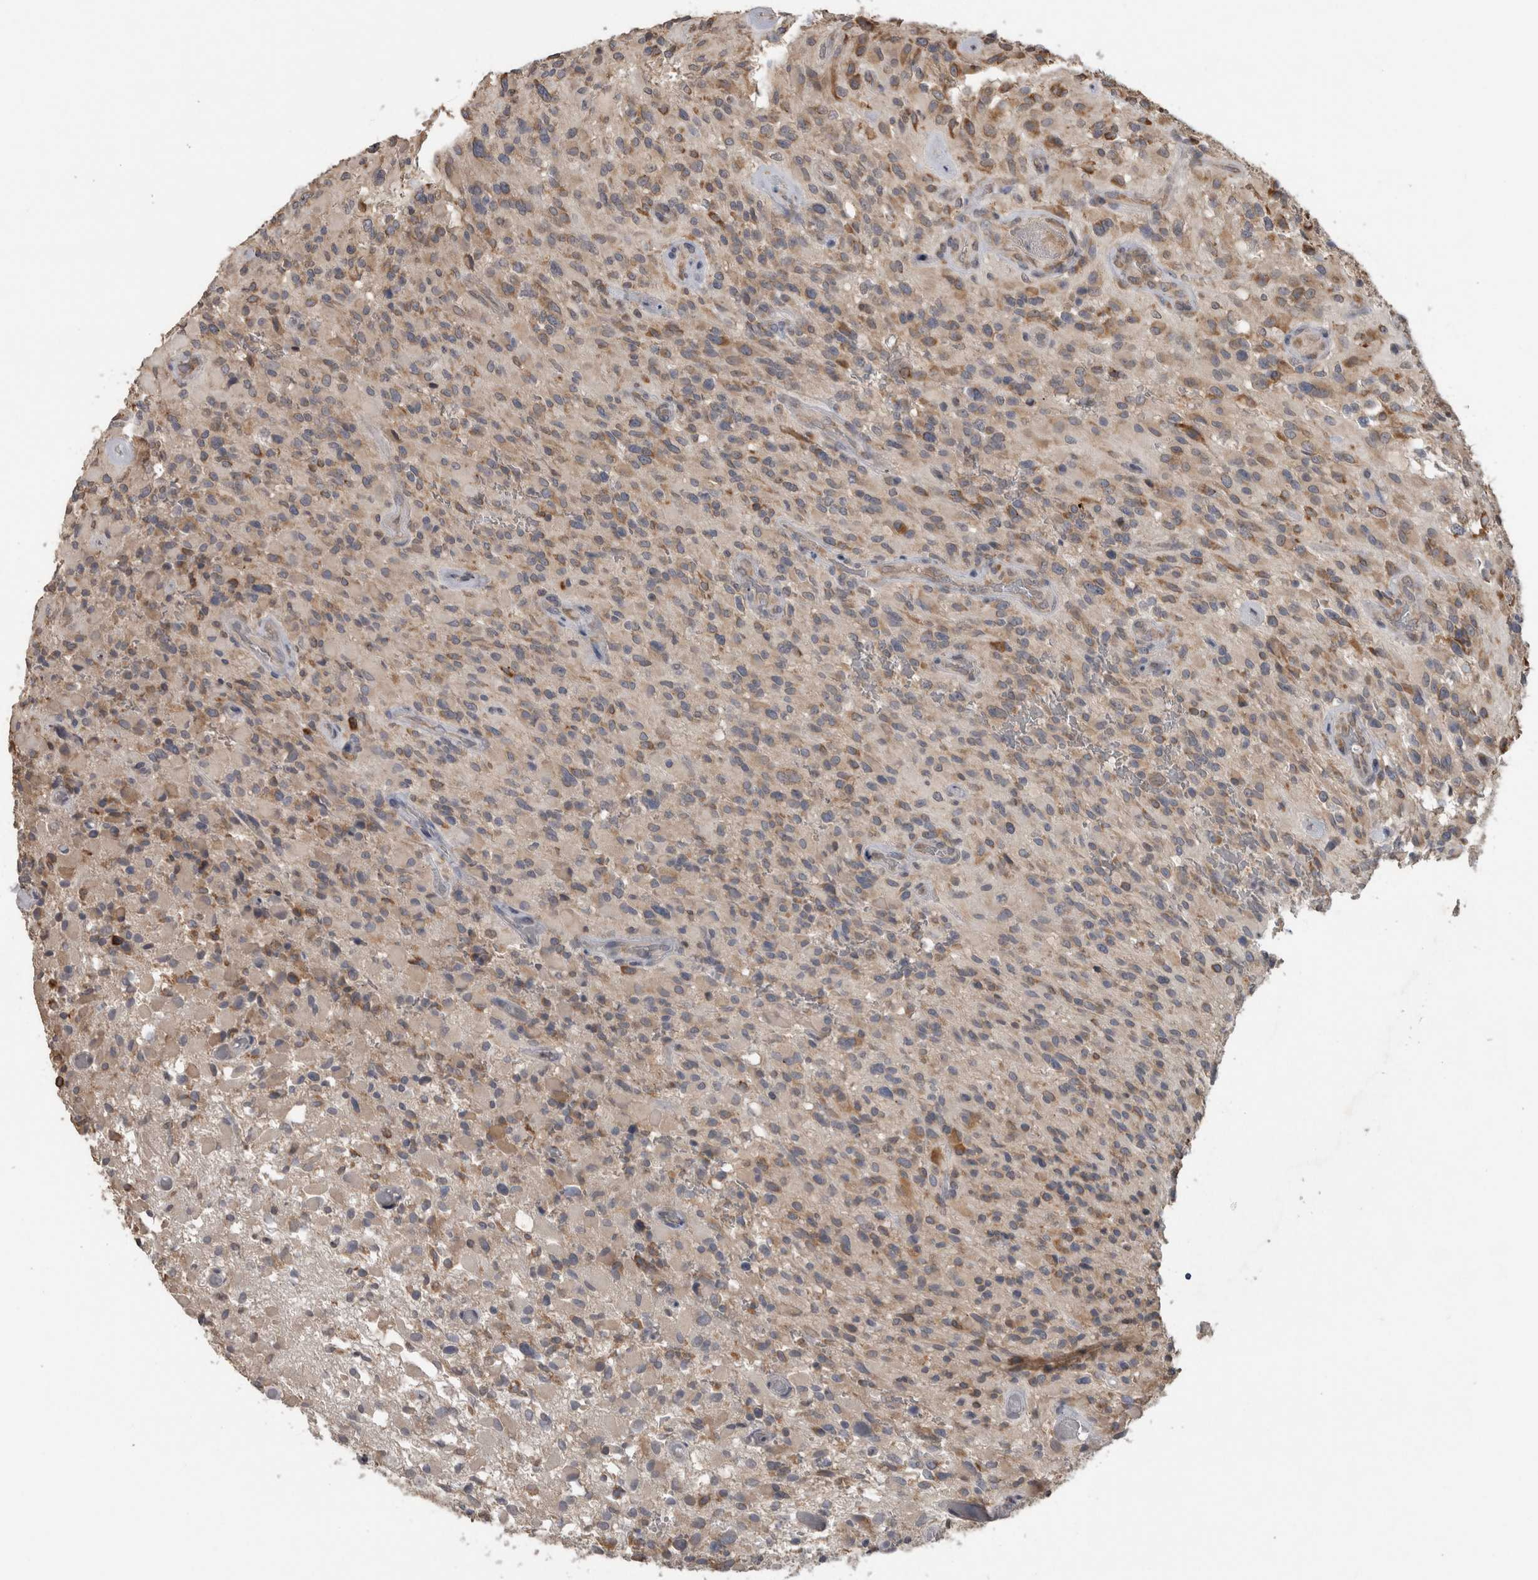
{"staining": {"intensity": "moderate", "quantity": "25%-75%", "location": "cytoplasmic/membranous"}, "tissue": "glioma", "cell_type": "Tumor cells", "image_type": "cancer", "snomed": [{"axis": "morphology", "description": "Glioma, malignant, High grade"}, {"axis": "topography", "description": "Brain"}], "caption": "Immunohistochemical staining of human malignant high-grade glioma displays moderate cytoplasmic/membranous protein staining in approximately 25%-75% of tumor cells.", "gene": "ADGRL3", "patient": {"sex": "male", "age": 71}}